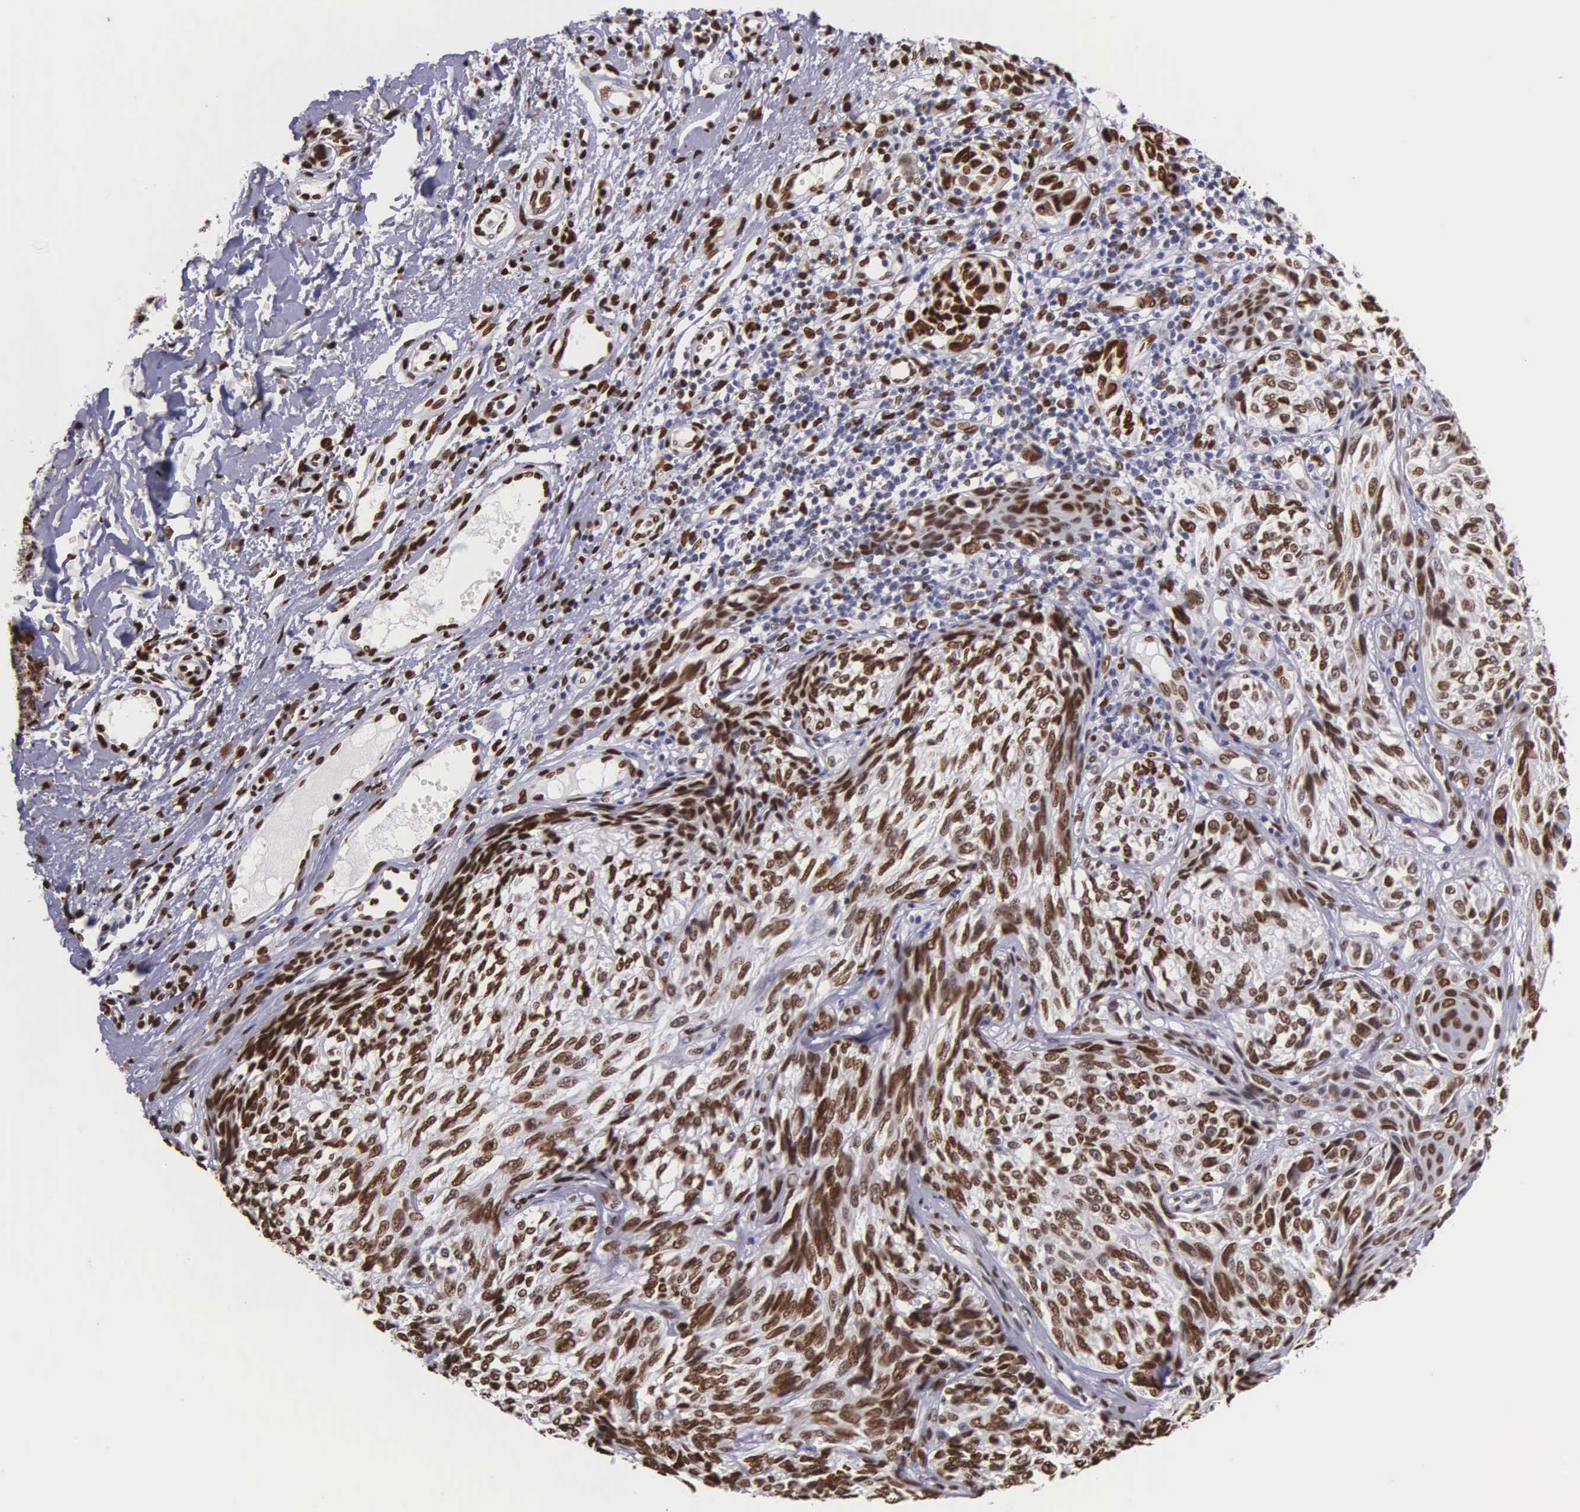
{"staining": {"intensity": "strong", "quantity": ">75%", "location": "nuclear"}, "tissue": "melanoma", "cell_type": "Tumor cells", "image_type": "cancer", "snomed": [{"axis": "morphology", "description": "Malignant melanoma, NOS"}, {"axis": "topography", "description": "Skin"}], "caption": "Immunohistochemical staining of melanoma reveals strong nuclear protein expression in approximately >75% of tumor cells. The protein is shown in brown color, while the nuclei are stained blue.", "gene": "H1-0", "patient": {"sex": "male", "age": 67}}